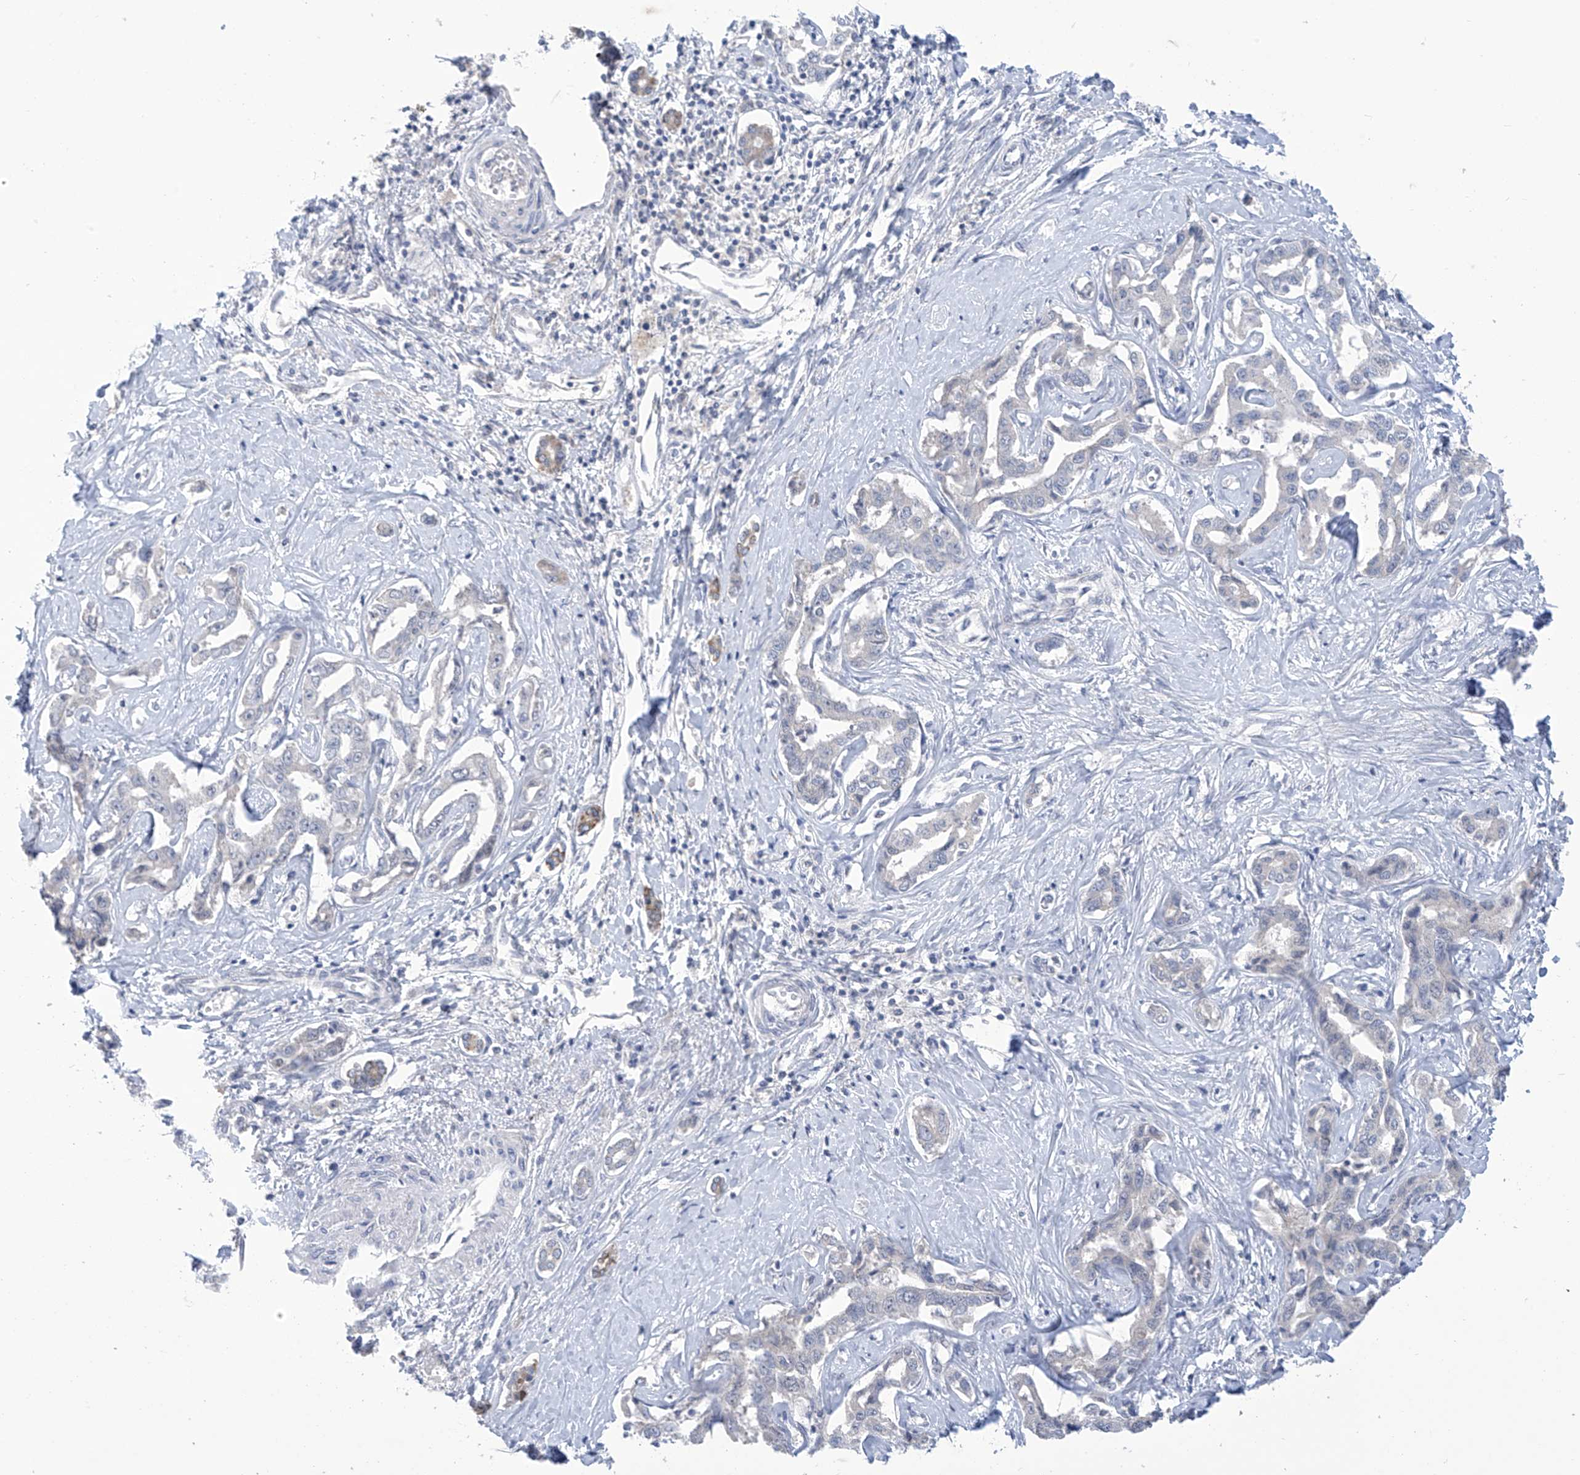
{"staining": {"intensity": "negative", "quantity": "none", "location": "none"}, "tissue": "liver cancer", "cell_type": "Tumor cells", "image_type": "cancer", "snomed": [{"axis": "morphology", "description": "Cholangiocarcinoma"}, {"axis": "topography", "description": "Liver"}], "caption": "Tumor cells show no significant protein positivity in cholangiocarcinoma (liver).", "gene": "IBA57", "patient": {"sex": "male", "age": 59}}